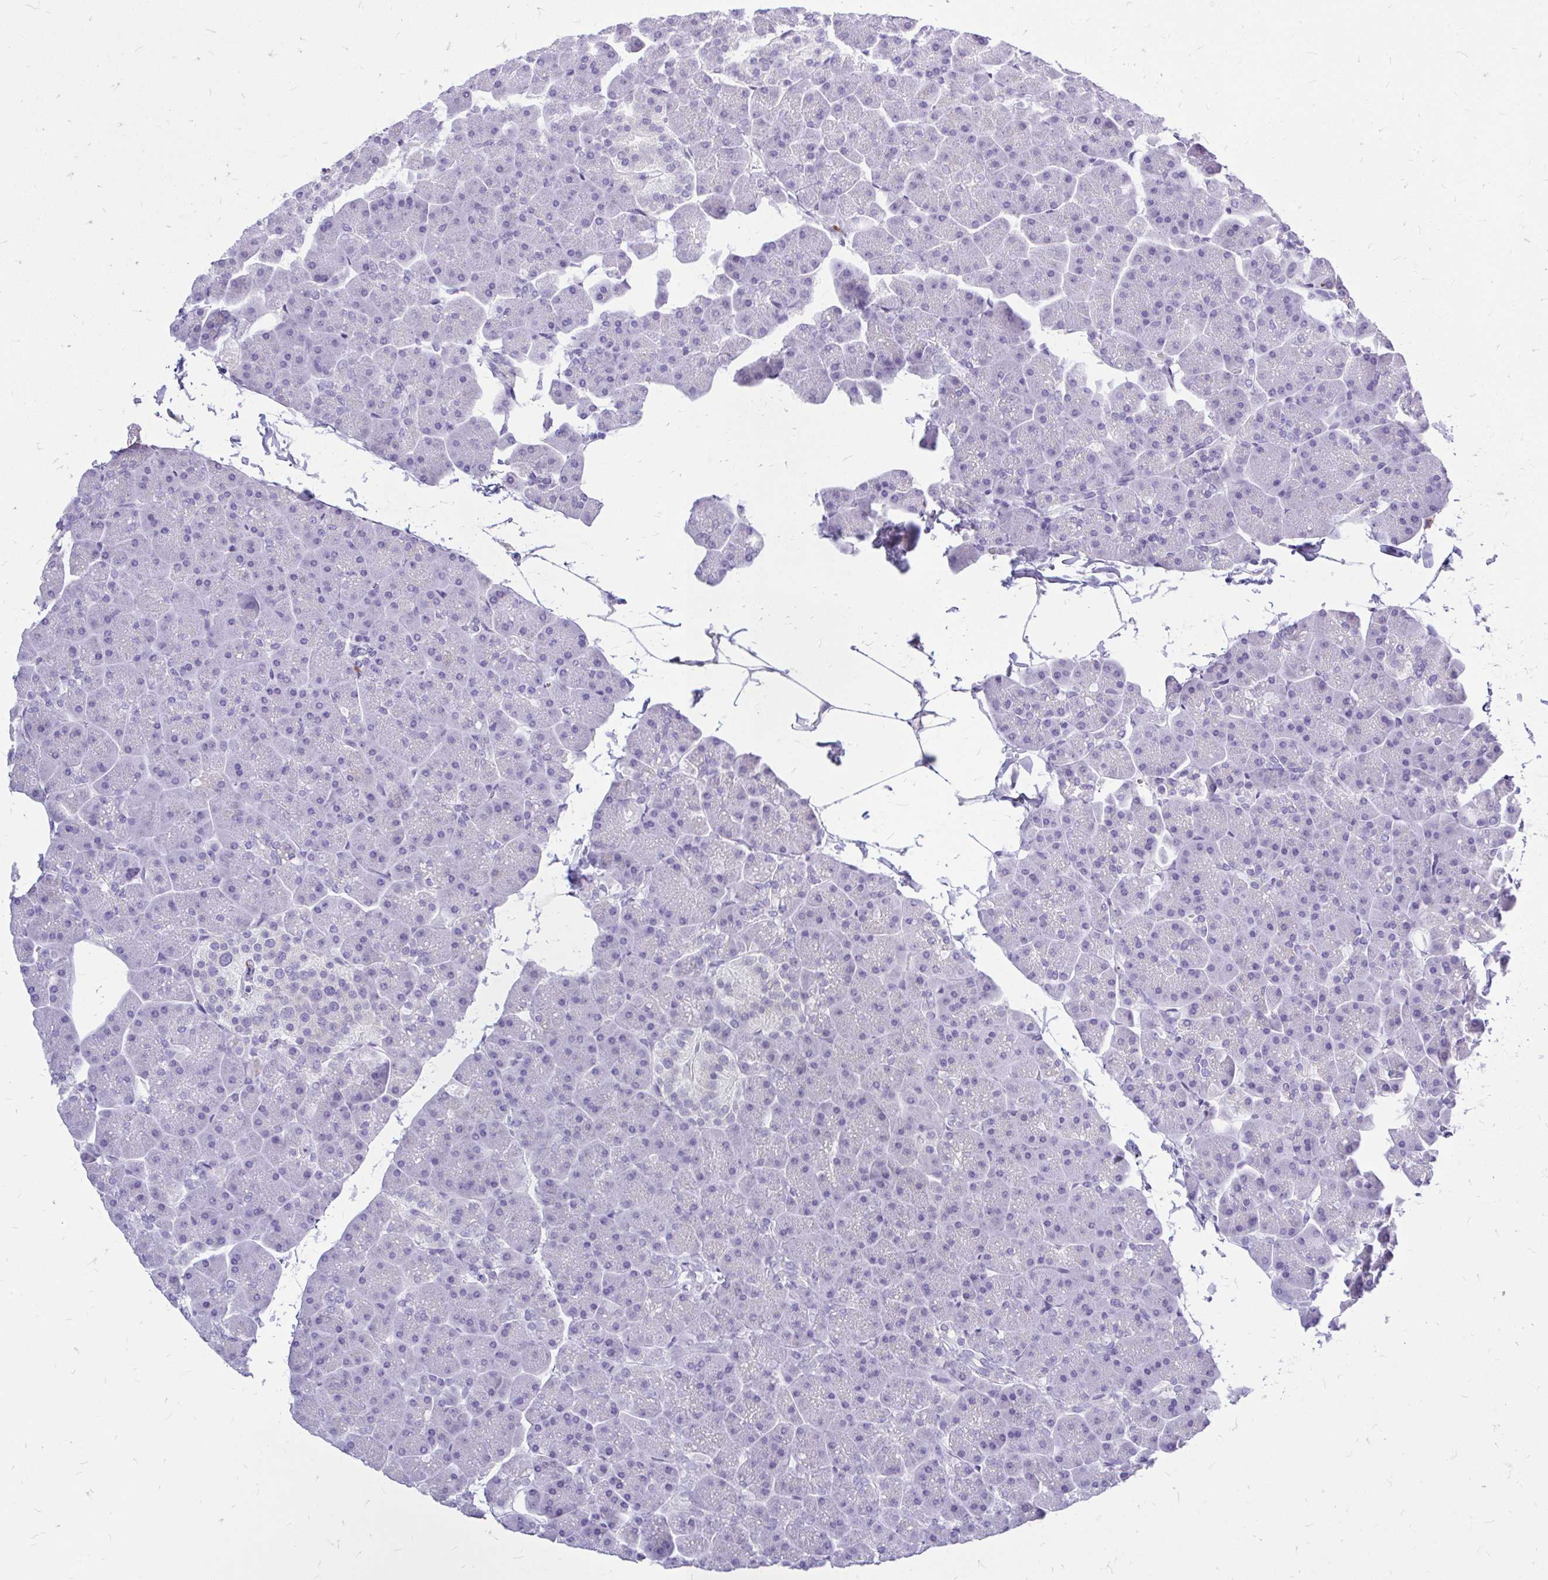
{"staining": {"intensity": "negative", "quantity": "none", "location": "none"}, "tissue": "pancreas", "cell_type": "Exocrine glandular cells", "image_type": "normal", "snomed": [{"axis": "morphology", "description": "Normal tissue, NOS"}, {"axis": "topography", "description": "Pancreas"}], "caption": "The micrograph displays no staining of exocrine glandular cells in unremarkable pancreas. The staining was performed using DAB to visualize the protein expression in brown, while the nuclei were stained in blue with hematoxylin (Magnification: 20x).", "gene": "MAP1LC3A", "patient": {"sex": "male", "age": 35}}